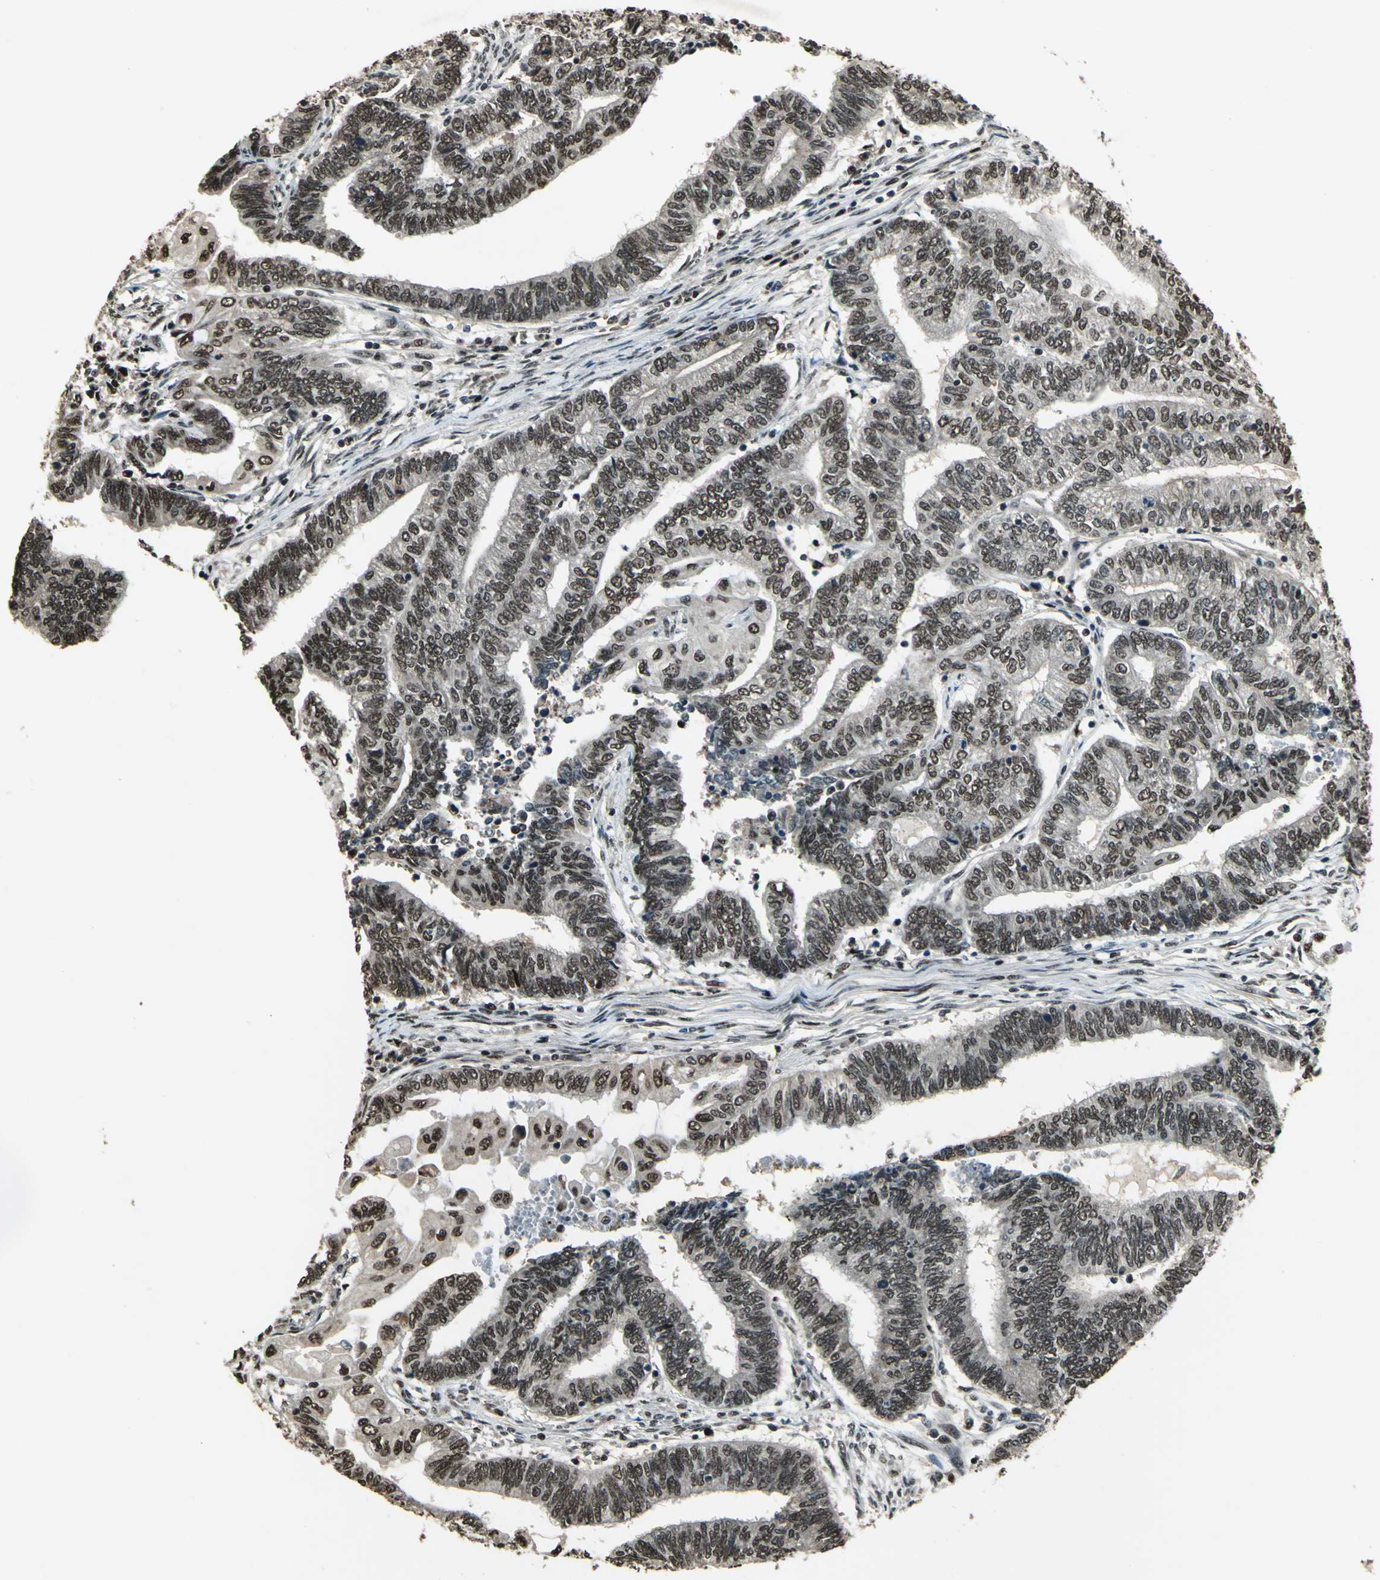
{"staining": {"intensity": "moderate", "quantity": ">75%", "location": "nuclear"}, "tissue": "endometrial cancer", "cell_type": "Tumor cells", "image_type": "cancer", "snomed": [{"axis": "morphology", "description": "Adenocarcinoma, NOS"}, {"axis": "topography", "description": "Uterus"}, {"axis": "topography", "description": "Endometrium"}], "caption": "Adenocarcinoma (endometrial) was stained to show a protein in brown. There is medium levels of moderate nuclear positivity in approximately >75% of tumor cells. (DAB IHC, brown staining for protein, blue staining for nuclei).", "gene": "MIS18BP1", "patient": {"sex": "female", "age": 70}}